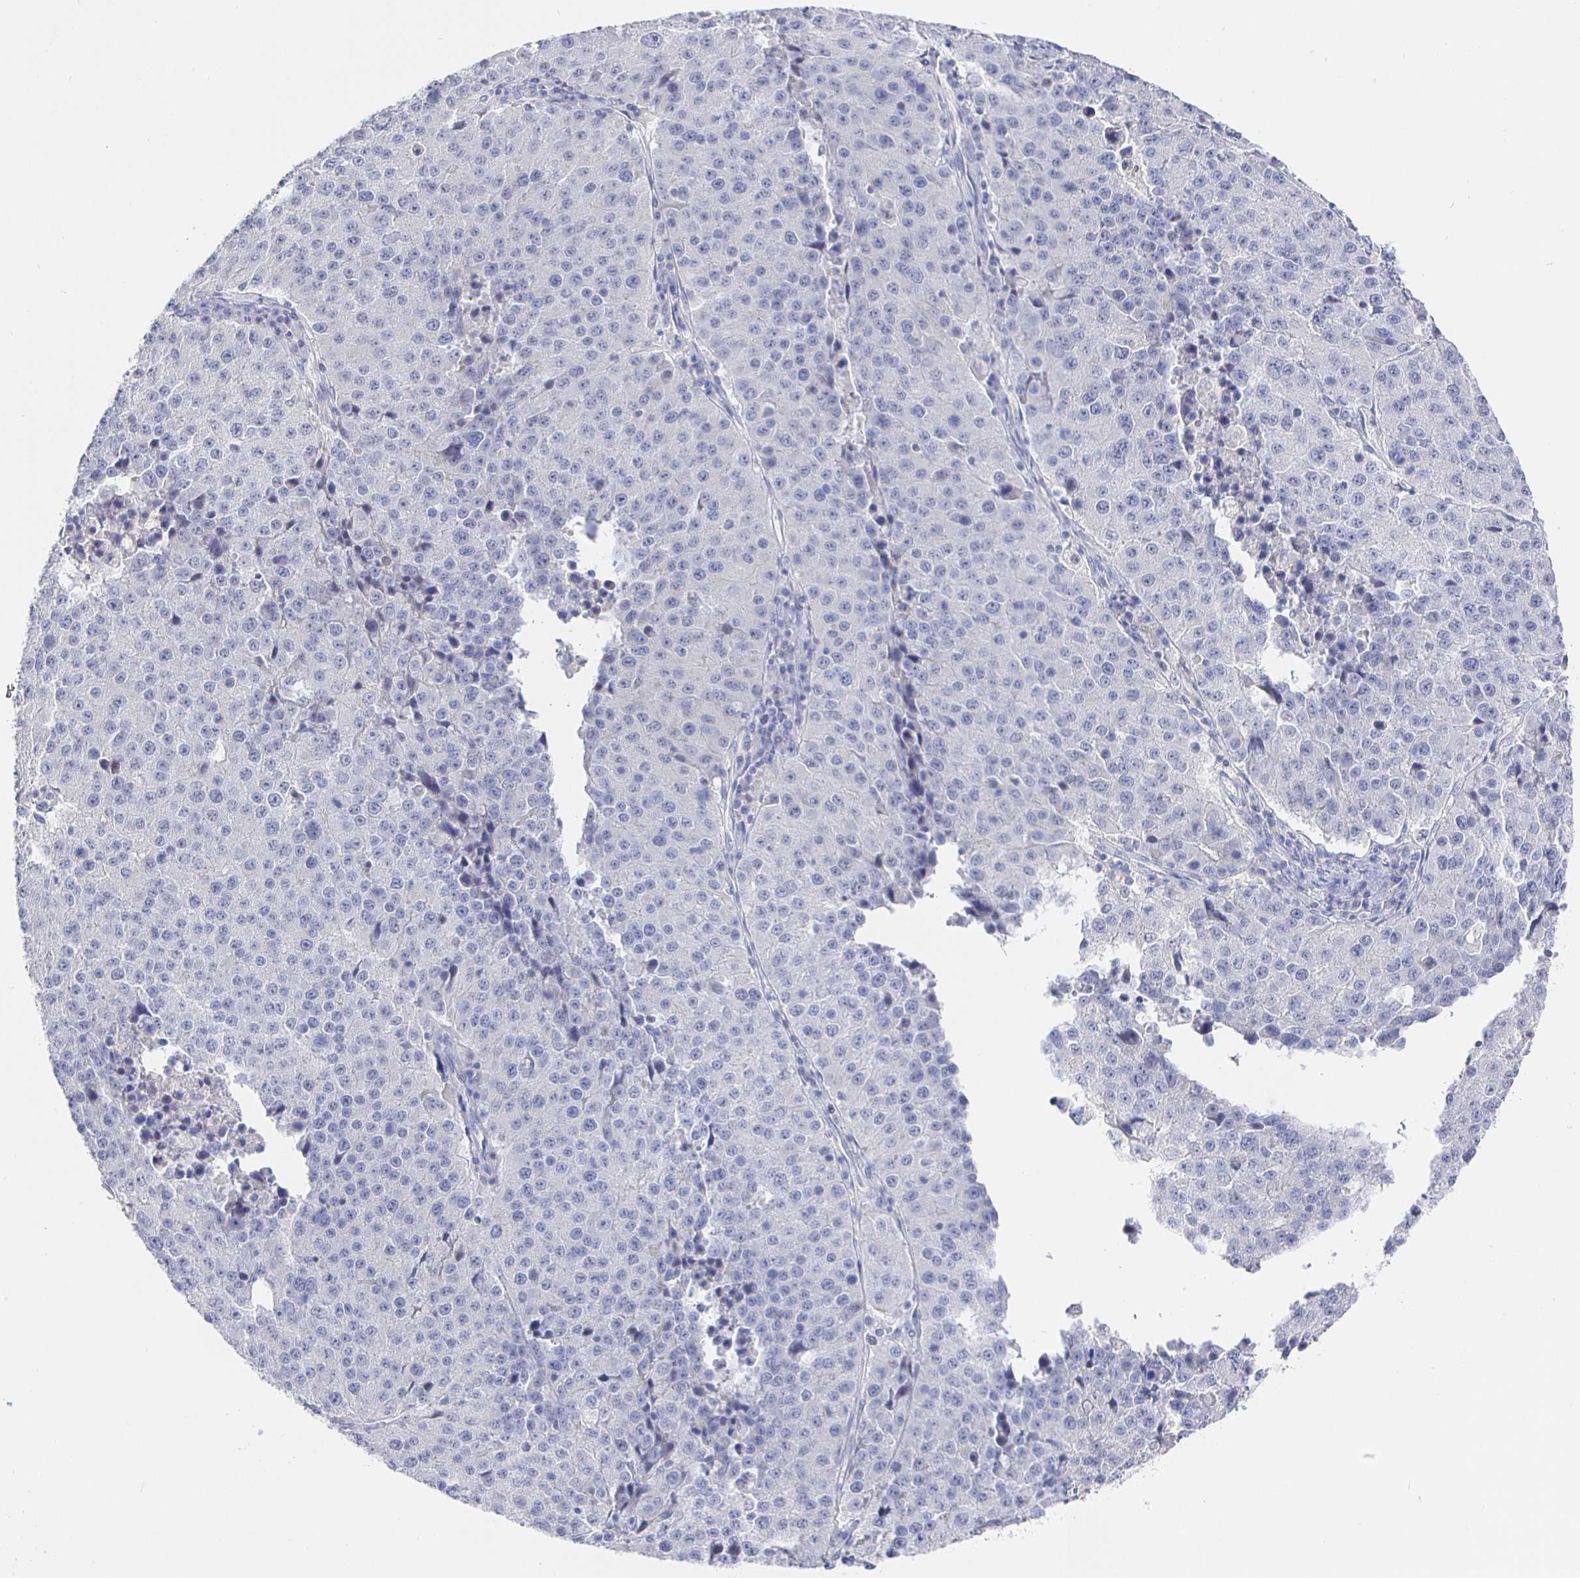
{"staining": {"intensity": "negative", "quantity": "none", "location": "none"}, "tissue": "stomach cancer", "cell_type": "Tumor cells", "image_type": "cancer", "snomed": [{"axis": "morphology", "description": "Adenocarcinoma, NOS"}, {"axis": "topography", "description": "Stomach"}], "caption": "Stomach cancer (adenocarcinoma) was stained to show a protein in brown. There is no significant staining in tumor cells.", "gene": "LRRC23", "patient": {"sex": "male", "age": 71}}